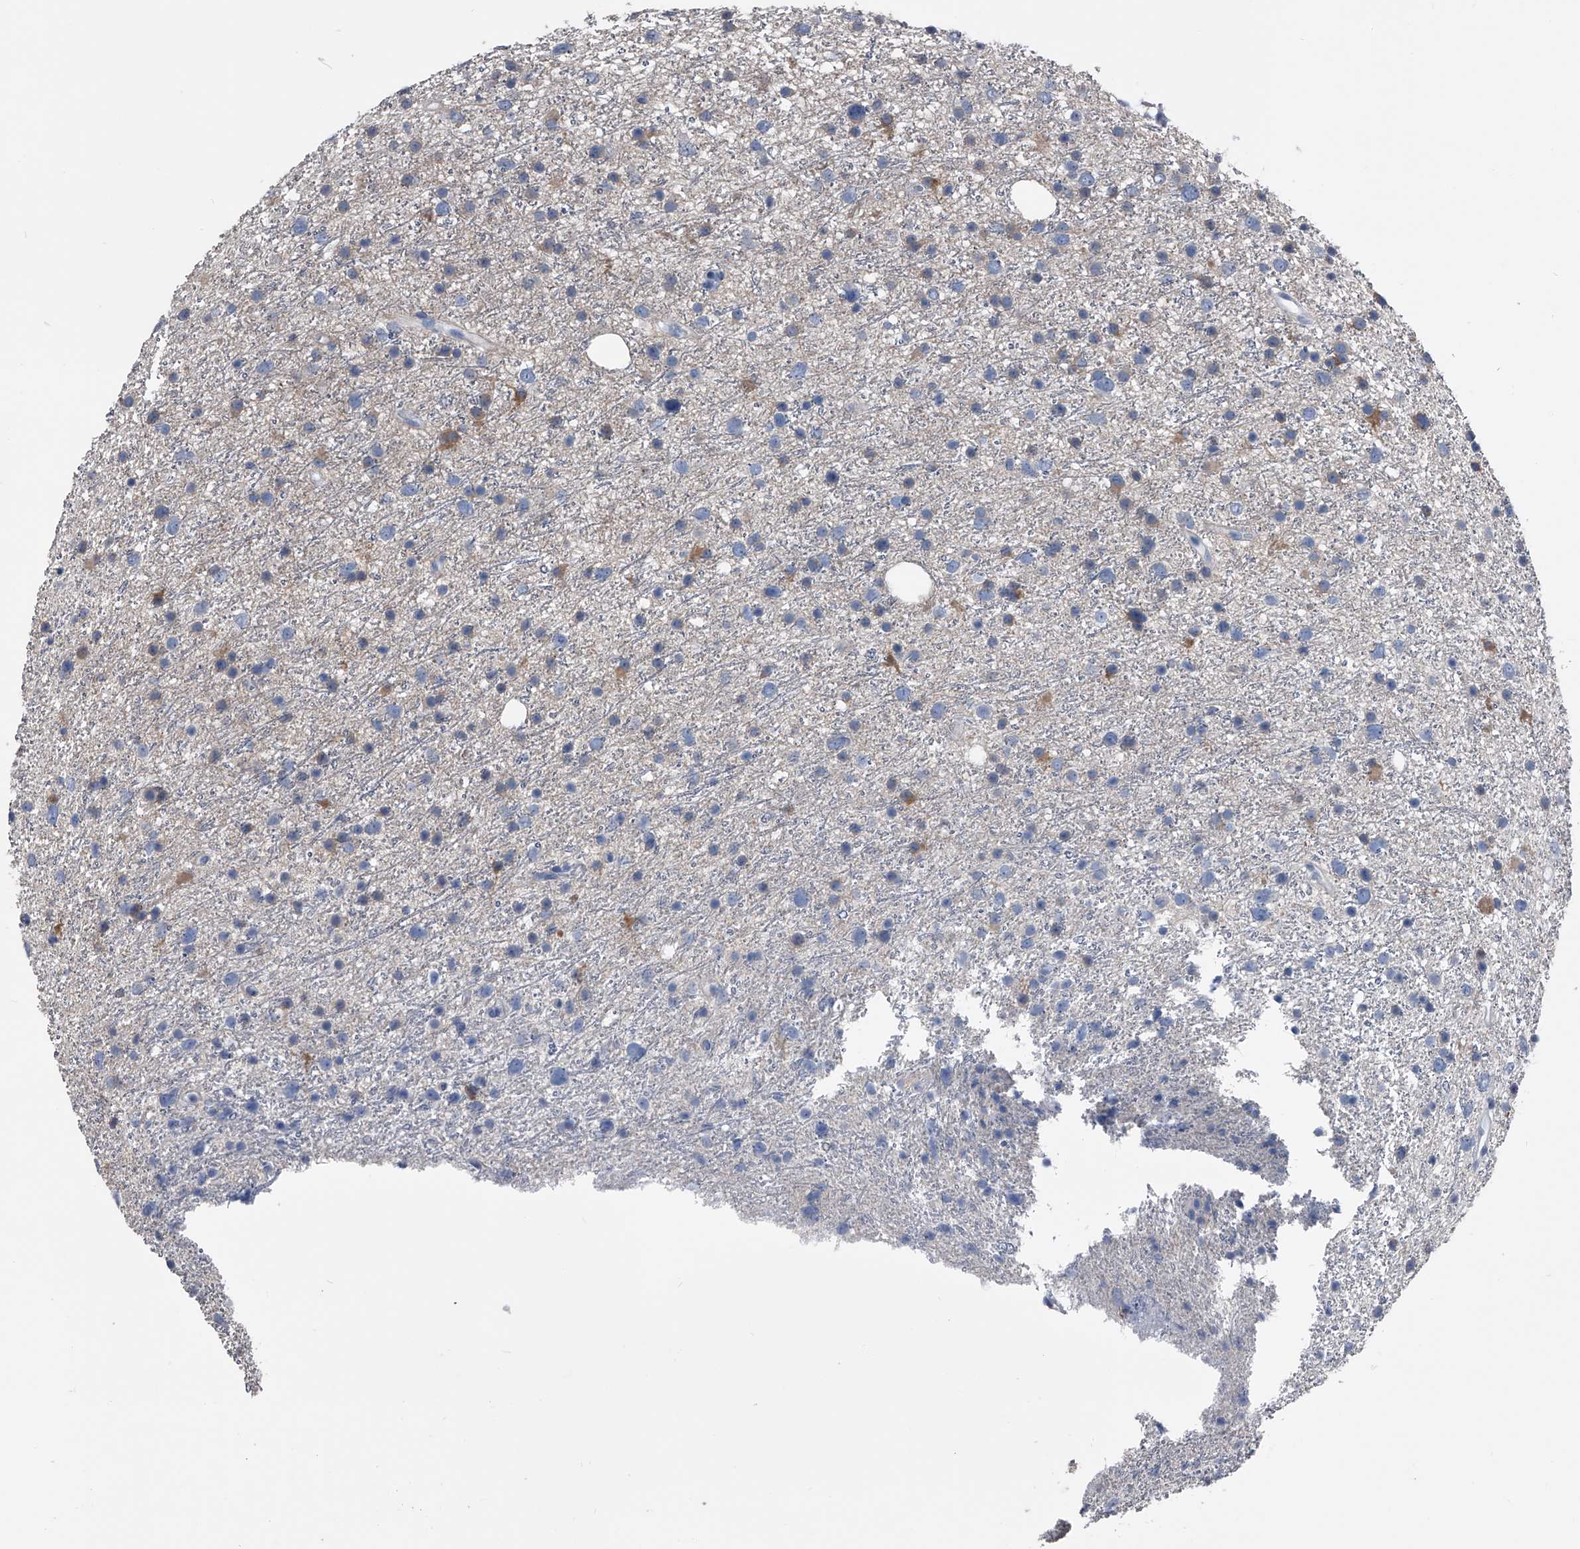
{"staining": {"intensity": "negative", "quantity": "none", "location": "none"}, "tissue": "glioma", "cell_type": "Tumor cells", "image_type": "cancer", "snomed": [{"axis": "morphology", "description": "Glioma, malignant, Low grade"}, {"axis": "topography", "description": "Cerebral cortex"}], "caption": "Immunohistochemistry photomicrograph of human malignant low-grade glioma stained for a protein (brown), which exhibits no staining in tumor cells. (Brightfield microscopy of DAB IHC at high magnification).", "gene": "KIF13A", "patient": {"sex": "female", "age": 39}}